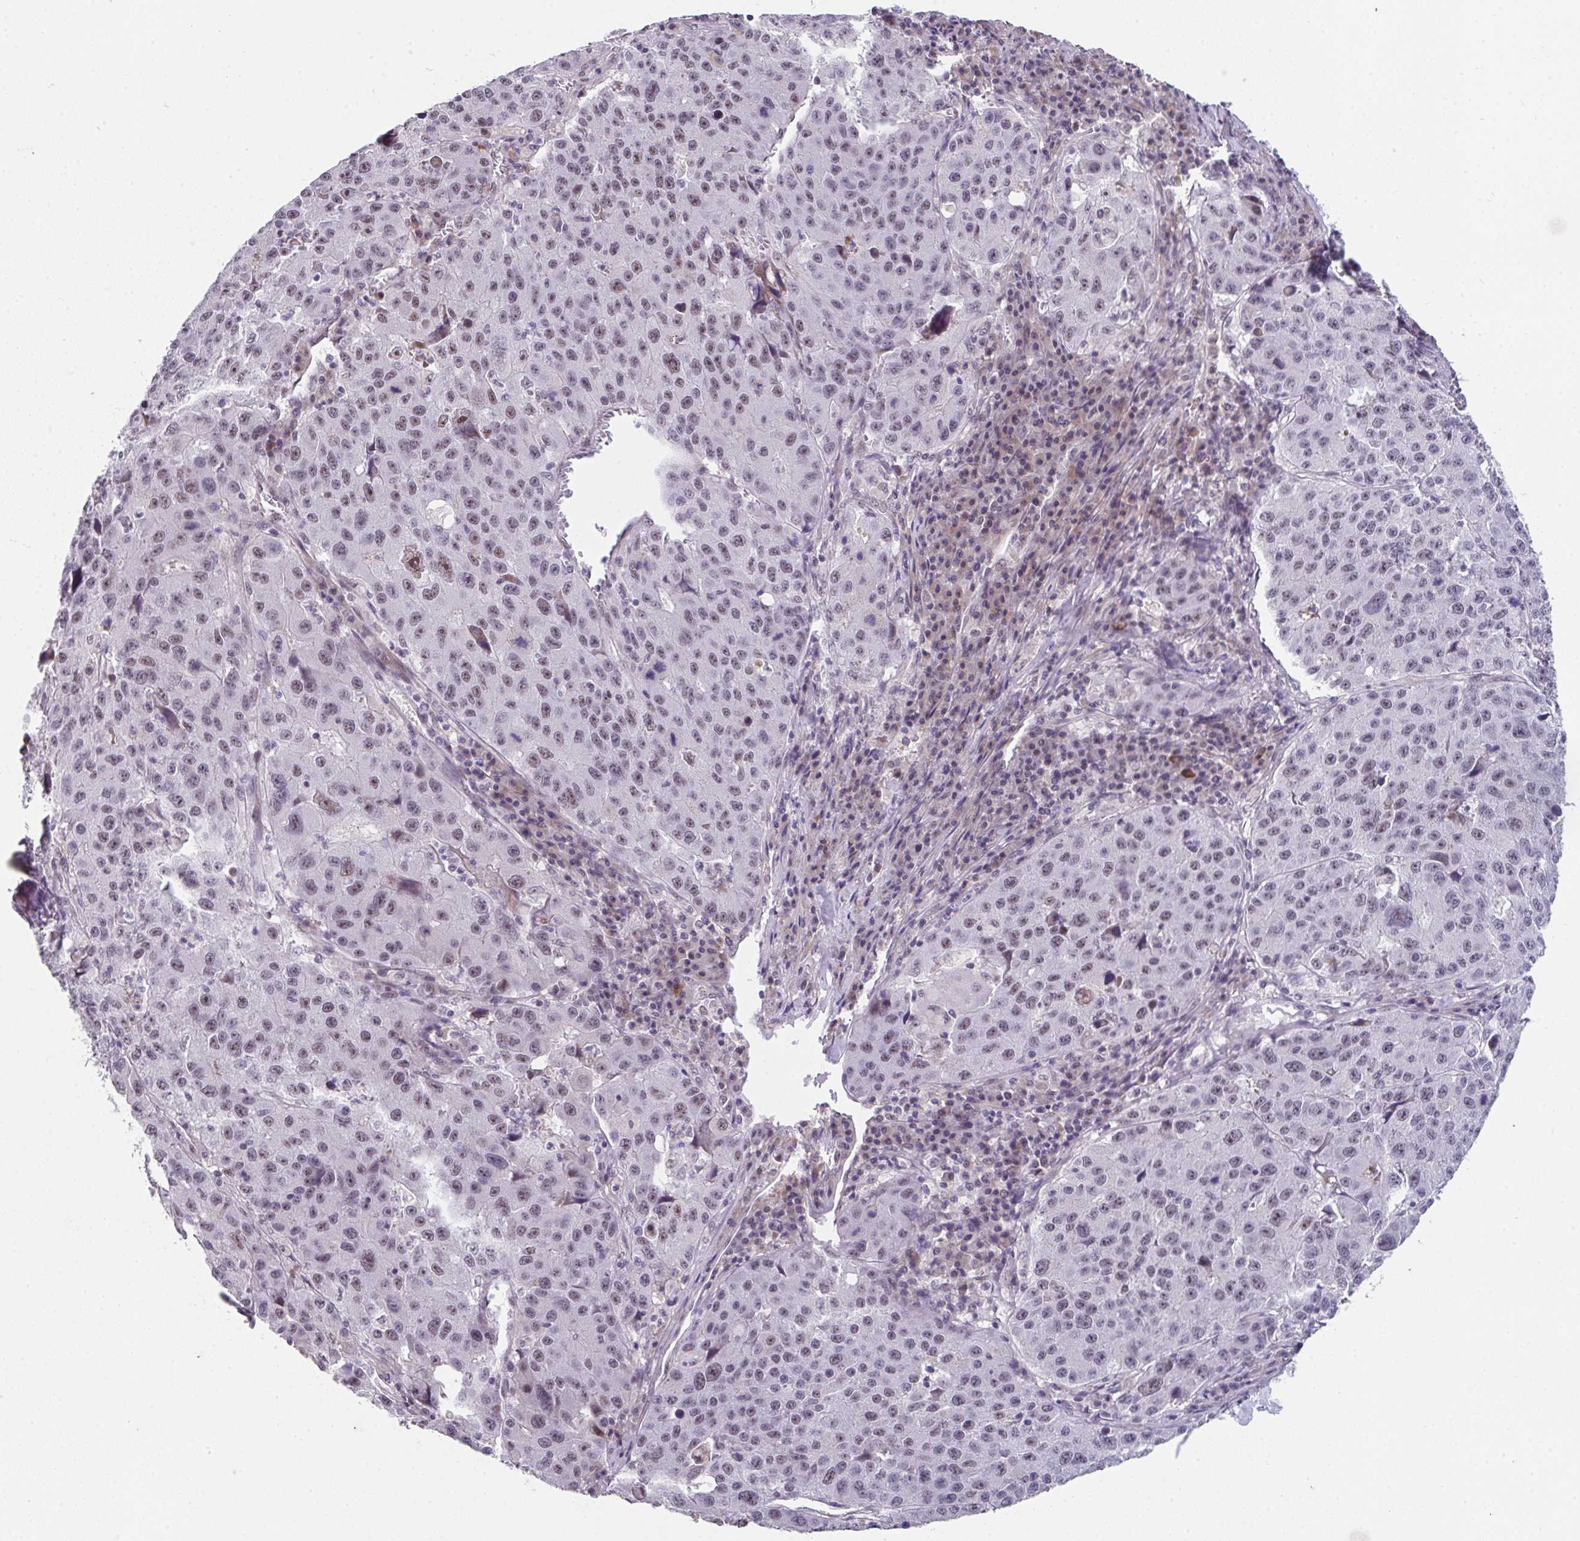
{"staining": {"intensity": "weak", "quantity": "25%-75%", "location": "nuclear"}, "tissue": "stomach cancer", "cell_type": "Tumor cells", "image_type": "cancer", "snomed": [{"axis": "morphology", "description": "Adenocarcinoma, NOS"}, {"axis": "topography", "description": "Stomach"}], "caption": "Tumor cells display low levels of weak nuclear expression in about 25%-75% of cells in human stomach cancer (adenocarcinoma).", "gene": "RBBP6", "patient": {"sex": "male", "age": 71}}